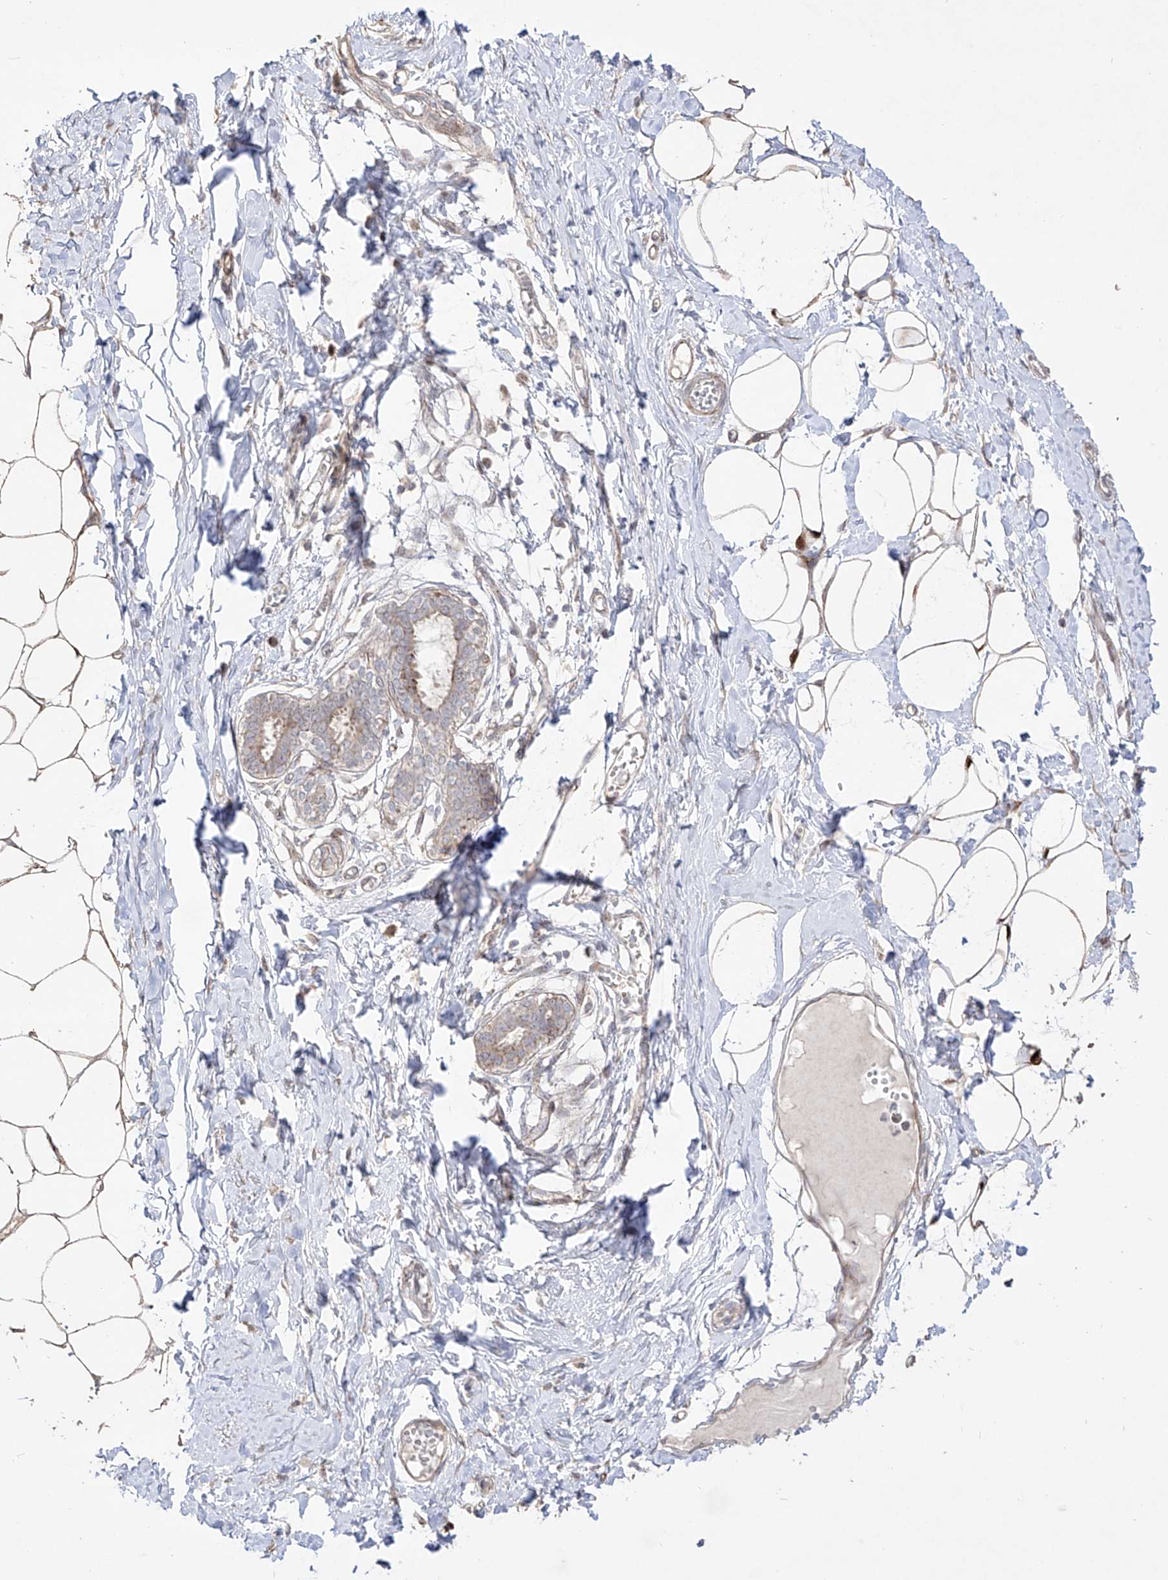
{"staining": {"intensity": "weak", "quantity": ">75%", "location": "cytoplasmic/membranous"}, "tissue": "breast", "cell_type": "Adipocytes", "image_type": "normal", "snomed": [{"axis": "morphology", "description": "Normal tissue, NOS"}, {"axis": "topography", "description": "Breast"}], "caption": "Immunohistochemical staining of unremarkable human breast displays low levels of weak cytoplasmic/membranous expression in about >75% of adipocytes.", "gene": "YKT6", "patient": {"sex": "female", "age": 27}}